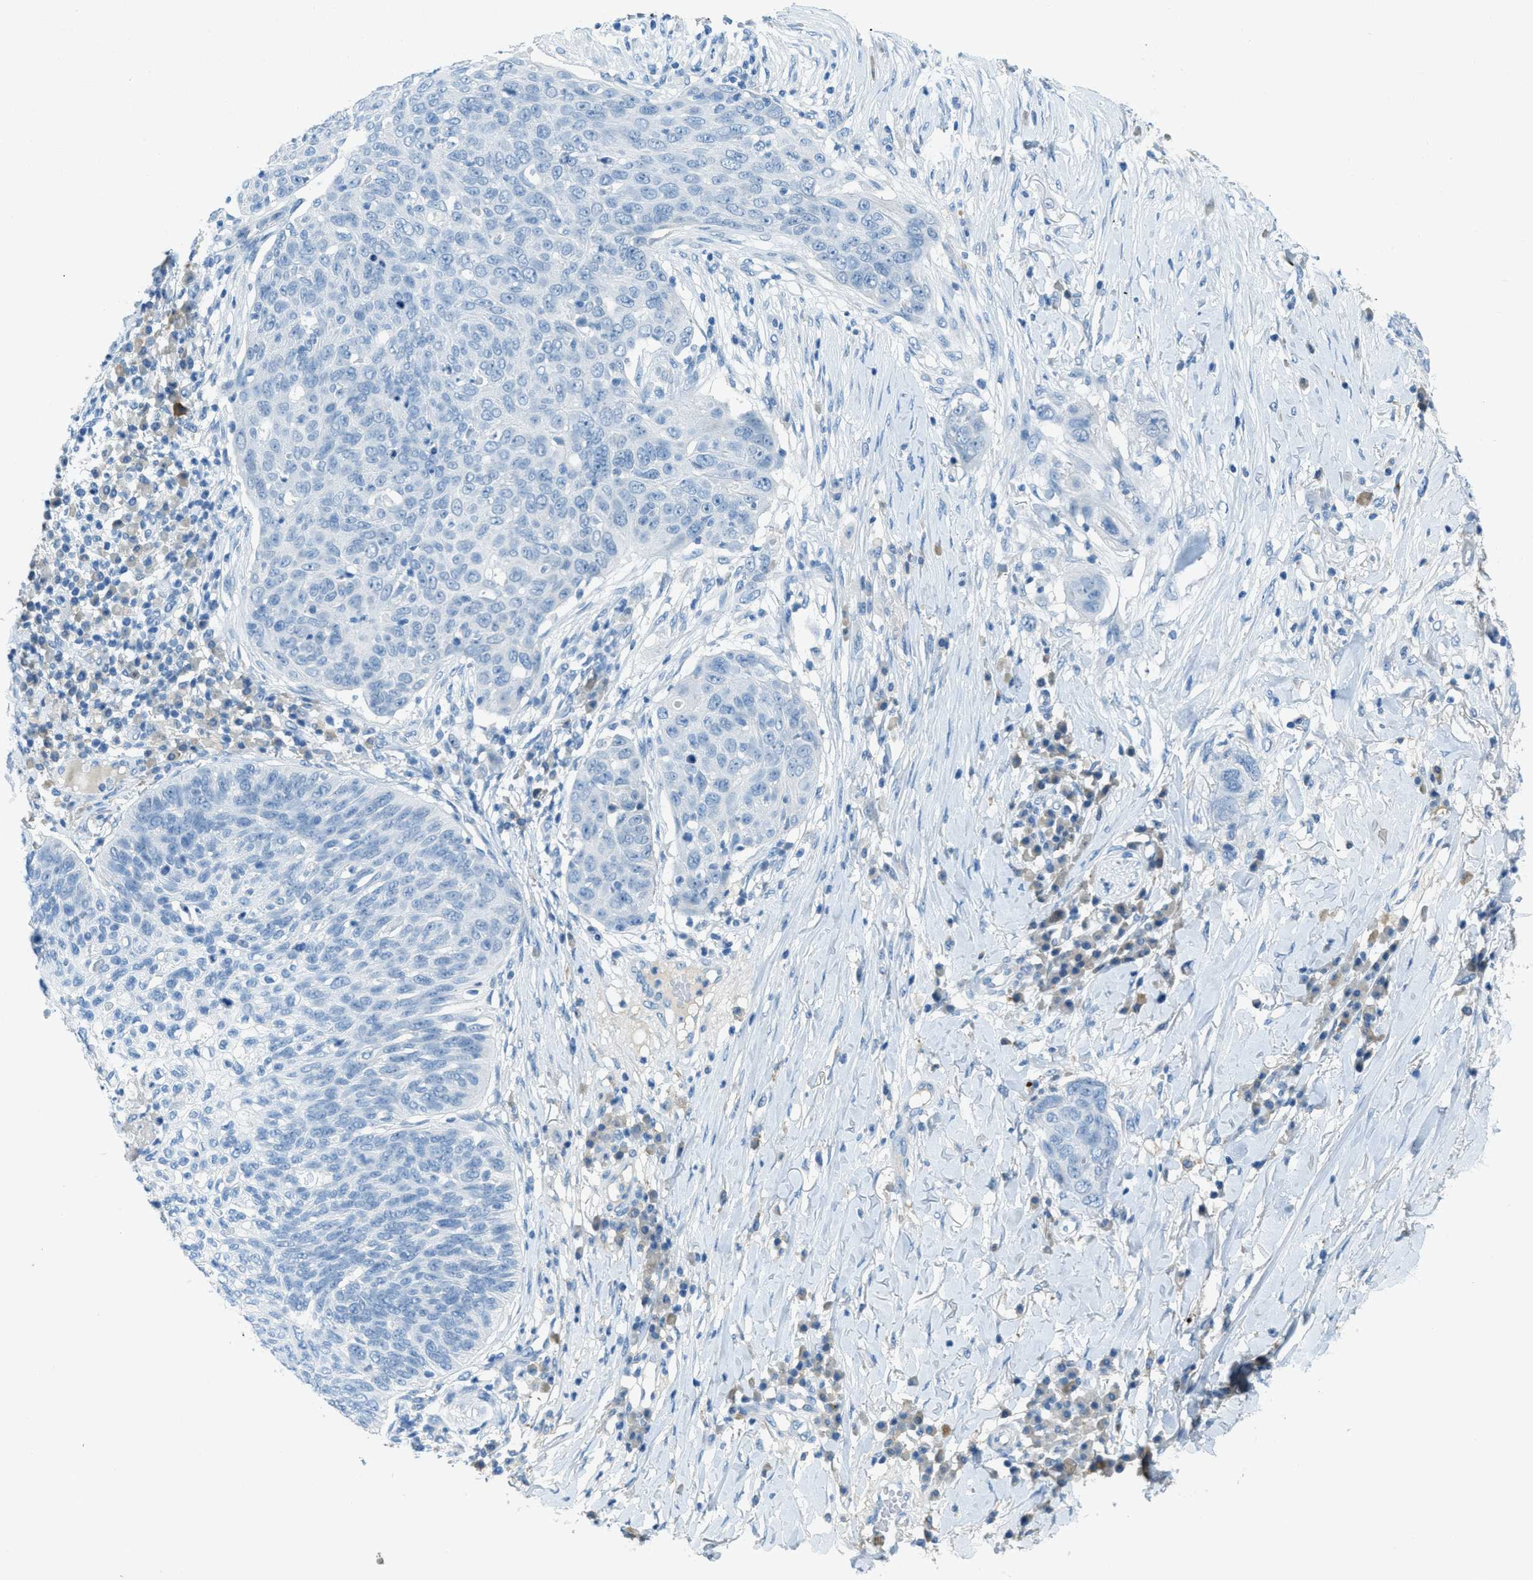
{"staining": {"intensity": "negative", "quantity": "none", "location": "none"}, "tissue": "skin cancer", "cell_type": "Tumor cells", "image_type": "cancer", "snomed": [{"axis": "morphology", "description": "Squamous cell carcinoma in situ, NOS"}, {"axis": "morphology", "description": "Squamous cell carcinoma, NOS"}, {"axis": "topography", "description": "Skin"}], "caption": "Protein analysis of skin cancer (squamous cell carcinoma in situ) reveals no significant expression in tumor cells. (DAB IHC, high magnification).", "gene": "KLHL8", "patient": {"sex": "male", "age": 93}}